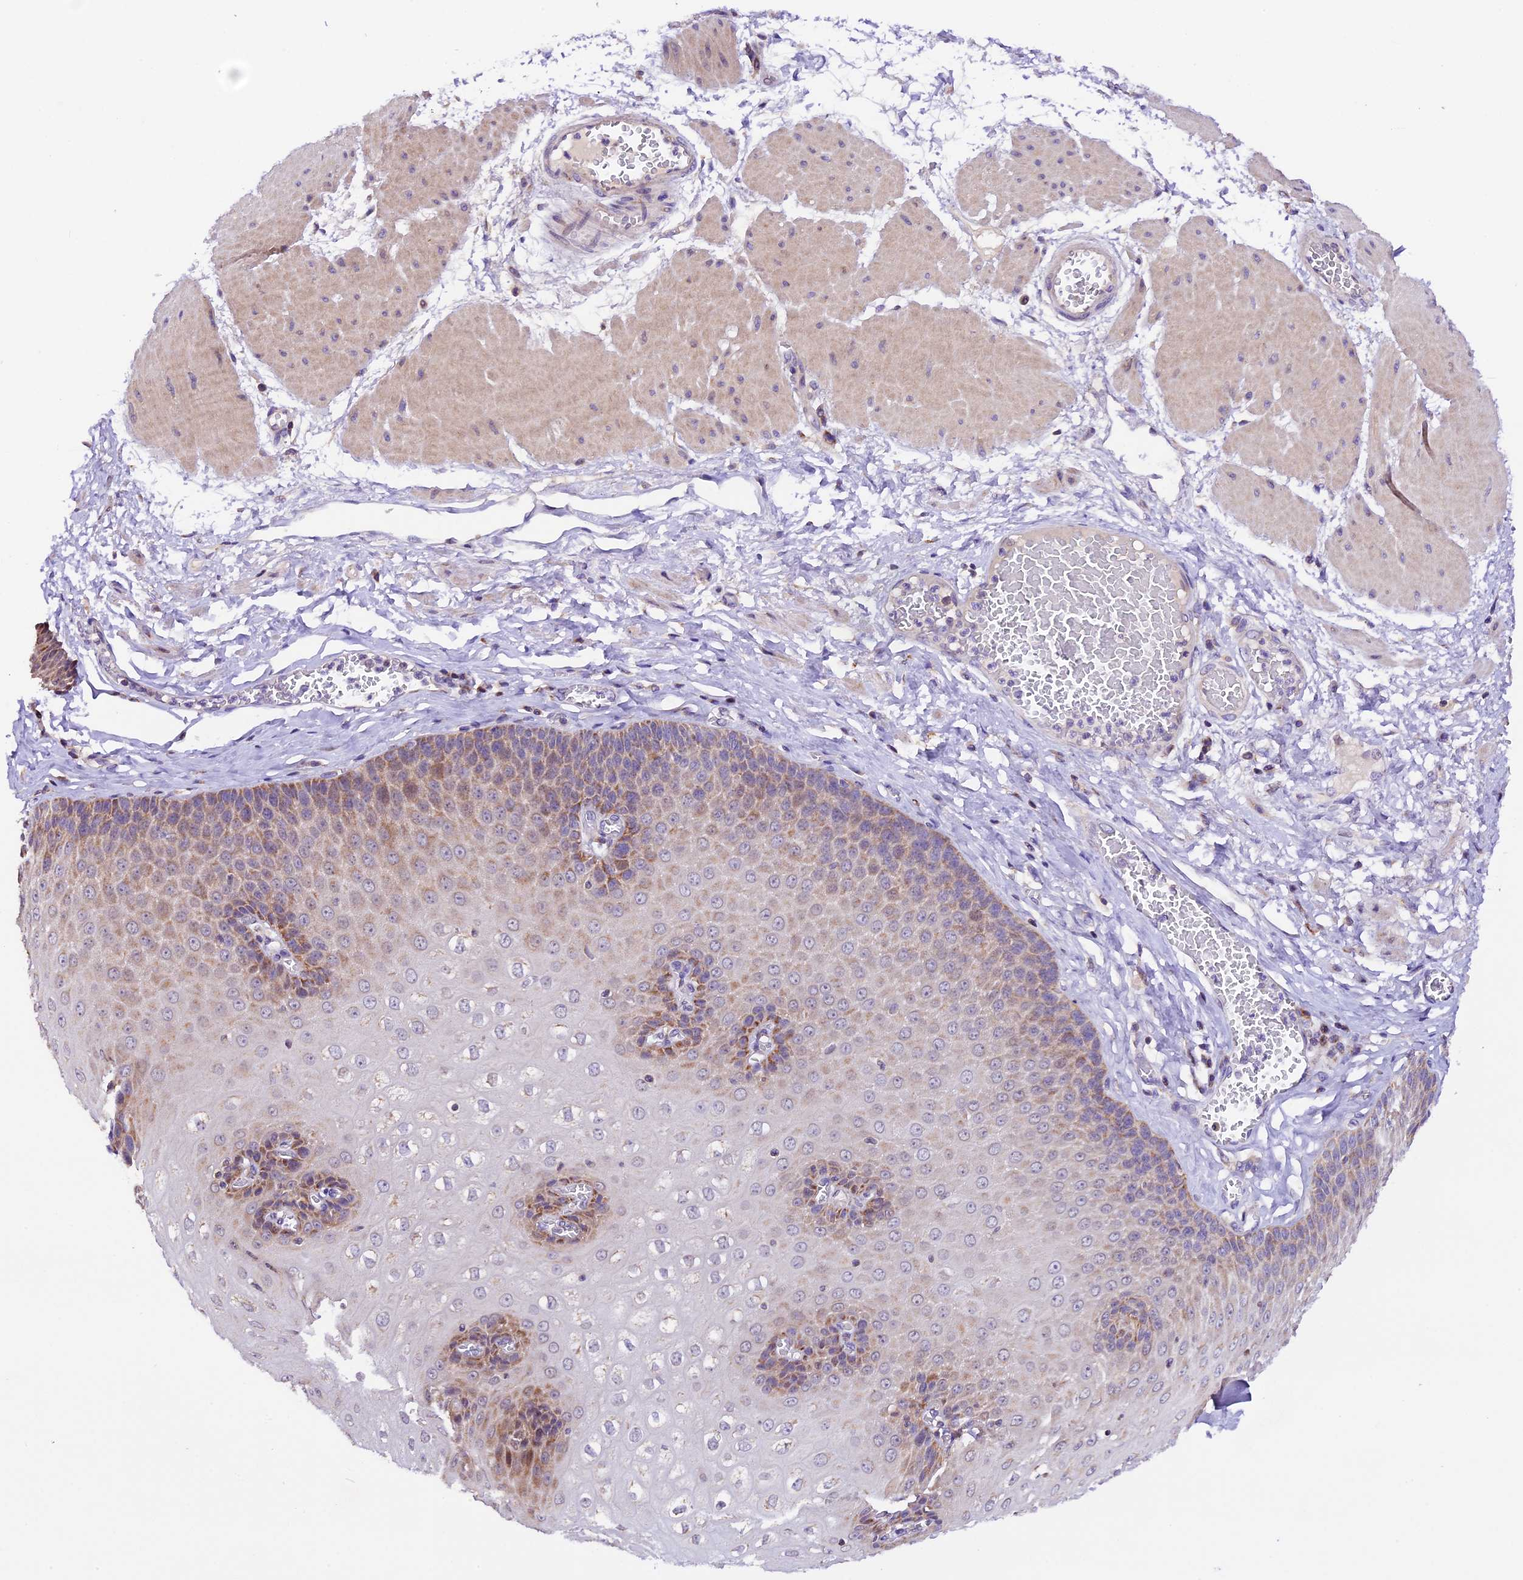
{"staining": {"intensity": "moderate", "quantity": "25%-75%", "location": "cytoplasmic/membranous"}, "tissue": "esophagus", "cell_type": "Squamous epithelial cells", "image_type": "normal", "snomed": [{"axis": "morphology", "description": "Normal tissue, NOS"}, {"axis": "topography", "description": "Esophagus"}], "caption": "Esophagus stained for a protein demonstrates moderate cytoplasmic/membranous positivity in squamous epithelial cells.", "gene": "DDX28", "patient": {"sex": "male", "age": 60}}